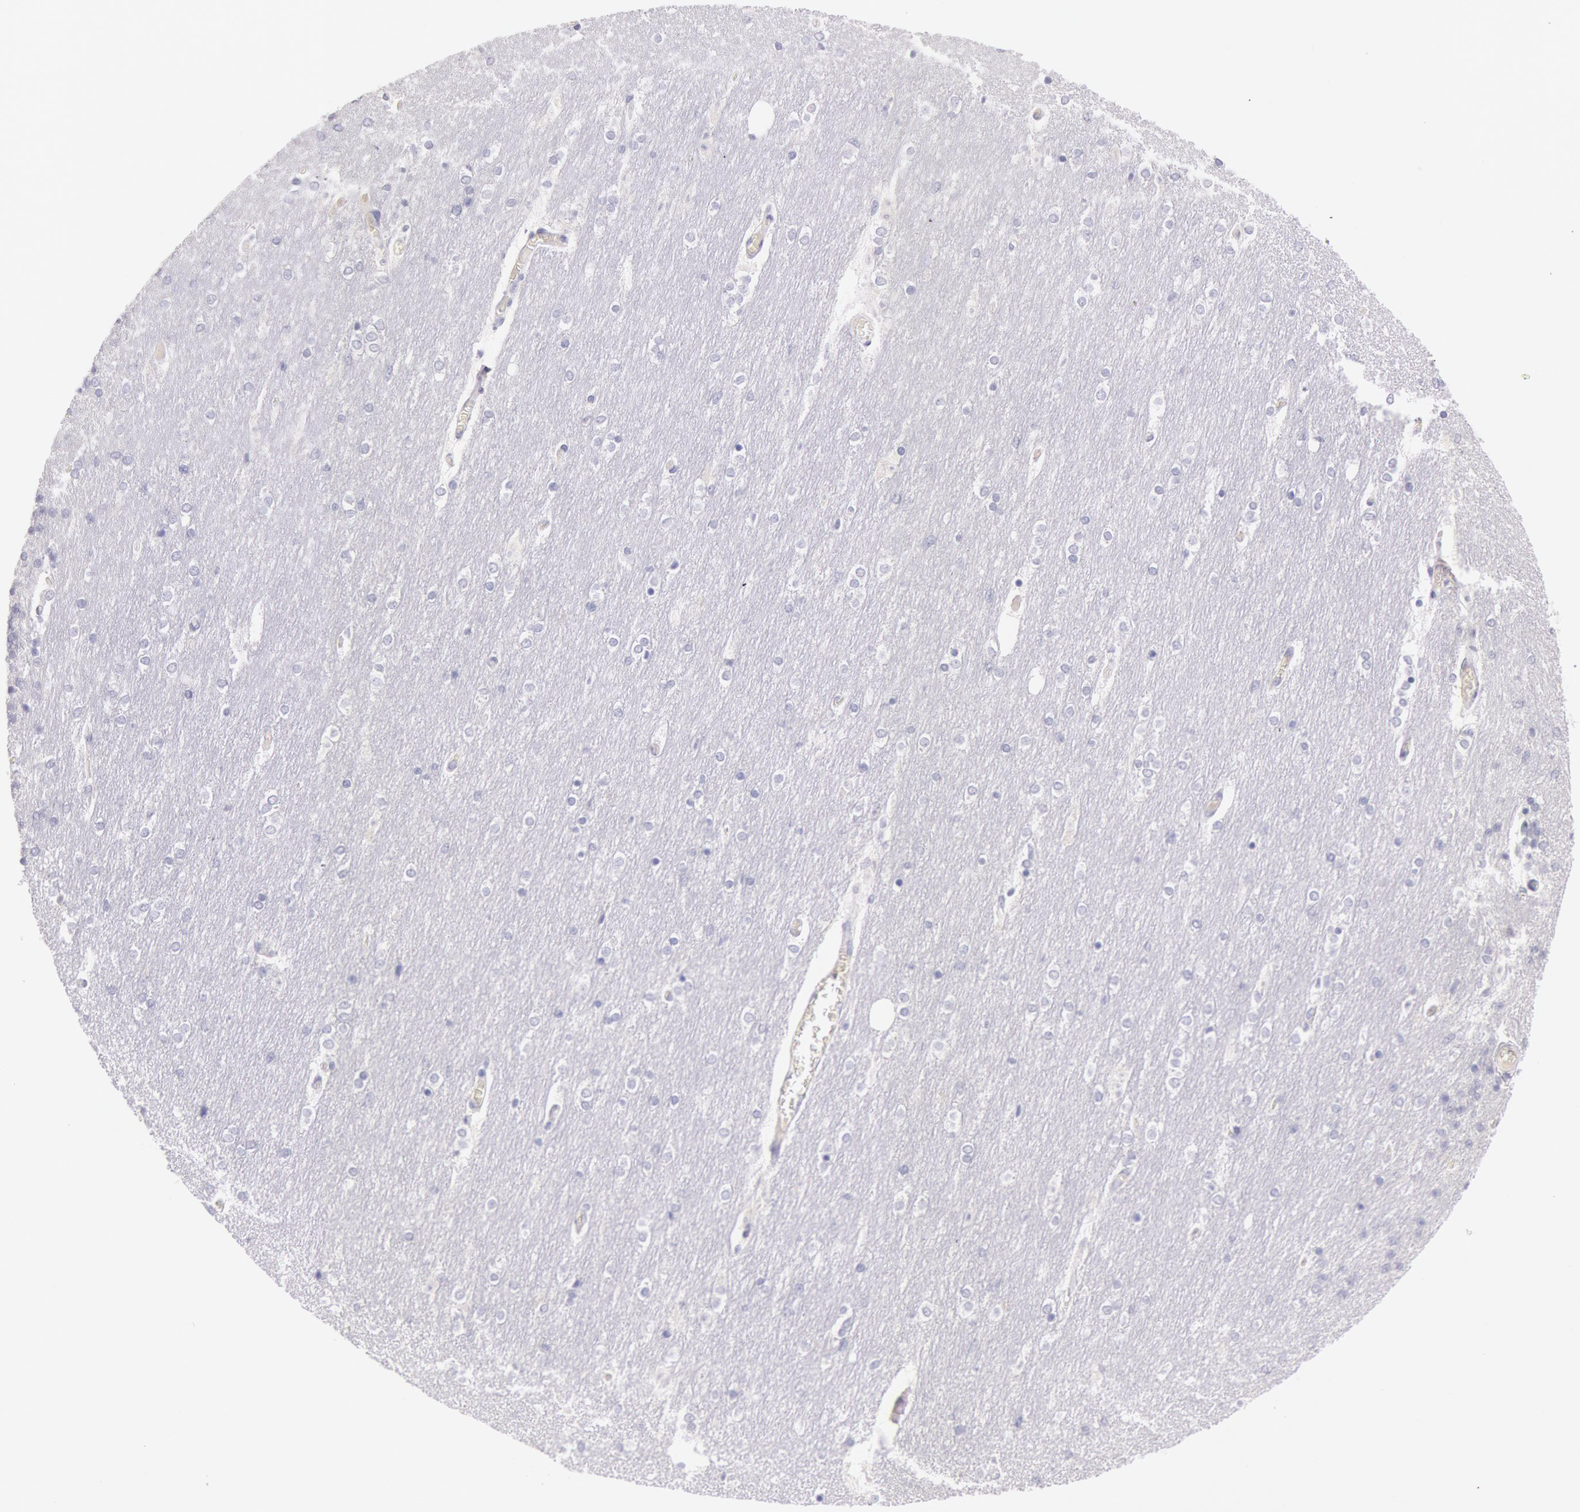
{"staining": {"intensity": "negative", "quantity": "none", "location": "none"}, "tissue": "cerebellum", "cell_type": "Cells in granular layer", "image_type": "normal", "snomed": [{"axis": "morphology", "description": "Normal tissue, NOS"}, {"axis": "topography", "description": "Cerebellum"}], "caption": "Immunohistochemistry (IHC) image of unremarkable cerebellum: human cerebellum stained with DAB (3,3'-diaminobenzidine) shows no significant protein positivity in cells in granular layer.", "gene": "EGFR", "patient": {"sex": "female", "age": 54}}